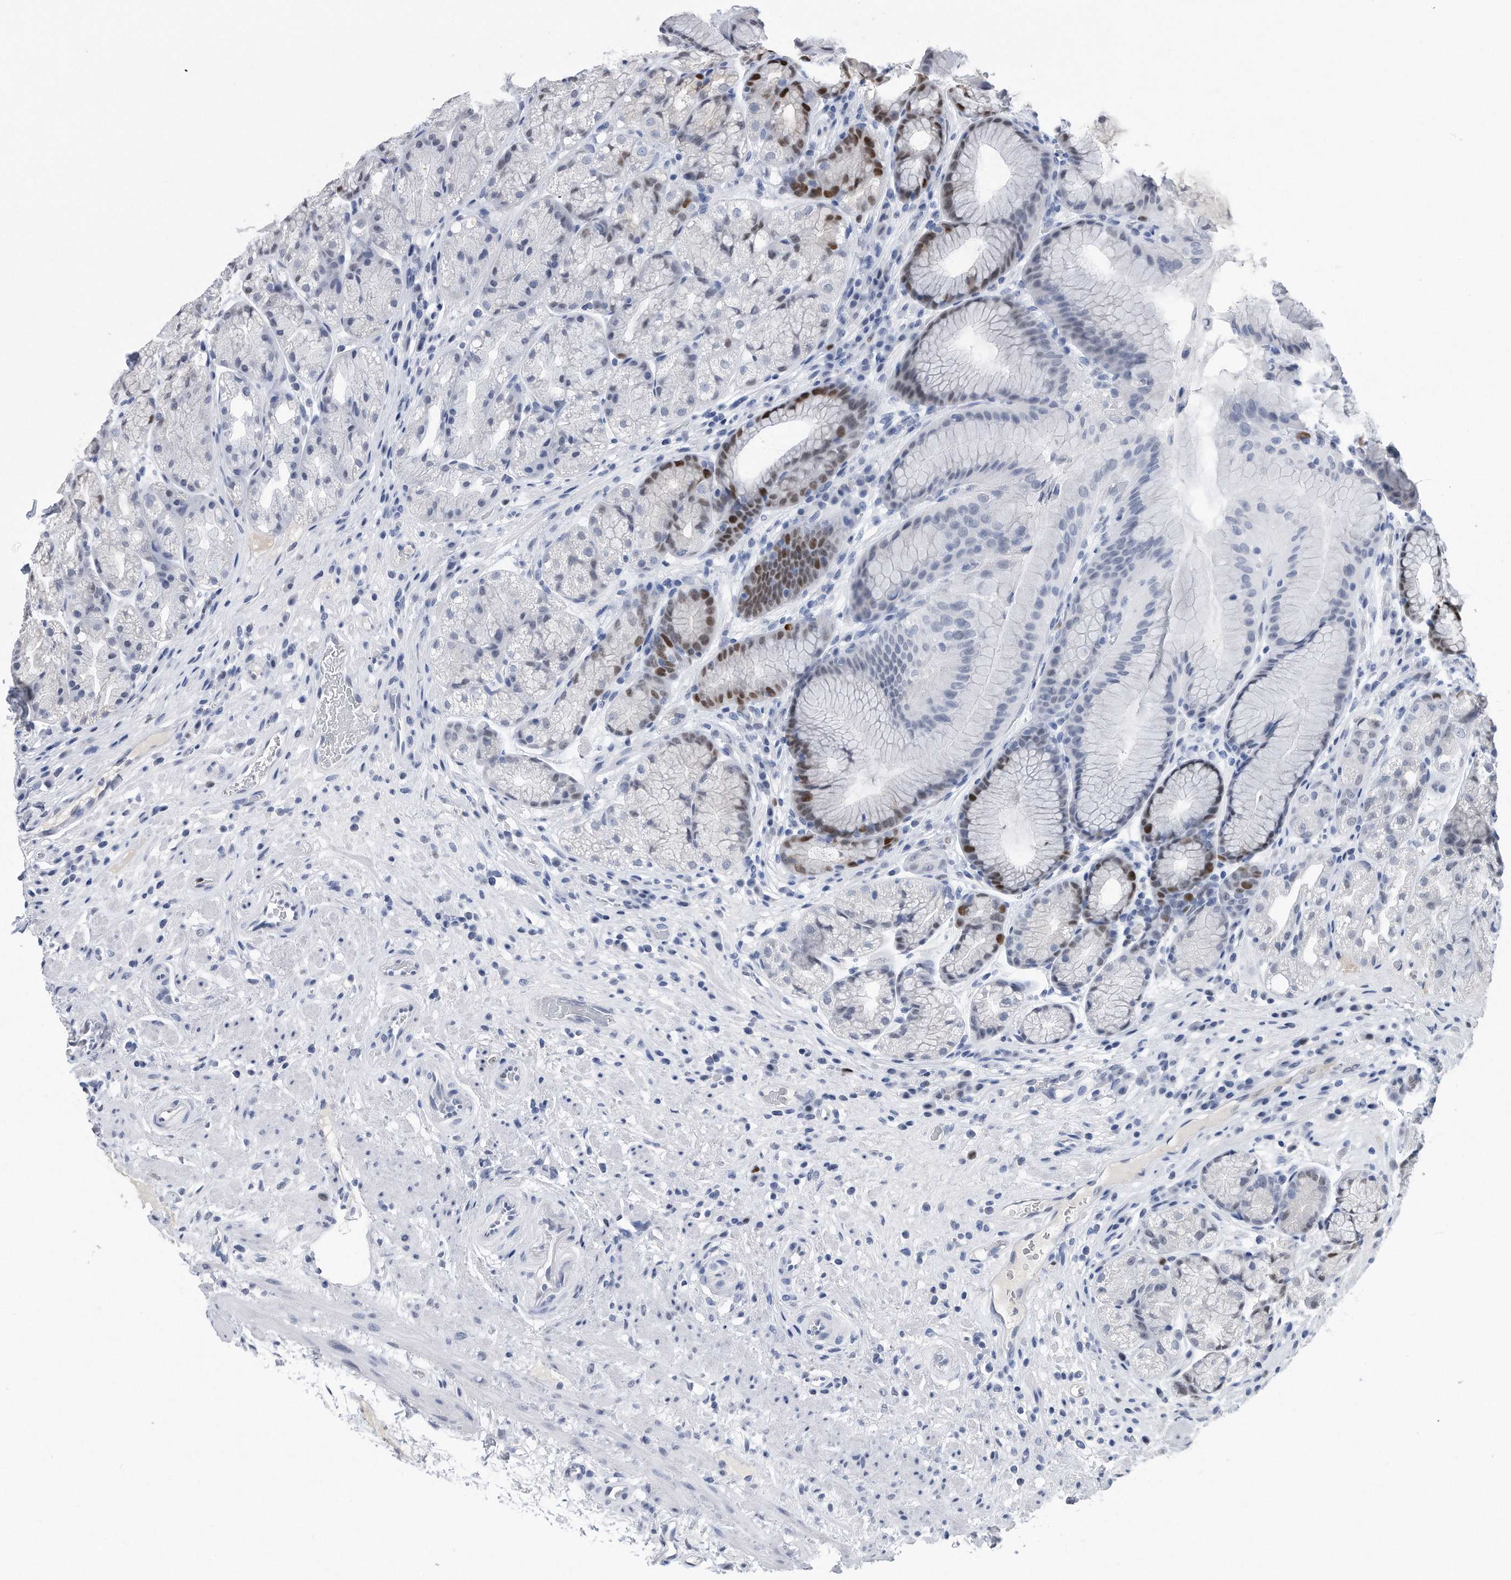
{"staining": {"intensity": "moderate", "quantity": "<25%", "location": "nuclear"}, "tissue": "stomach", "cell_type": "Glandular cells", "image_type": "normal", "snomed": [{"axis": "morphology", "description": "Normal tissue, NOS"}, {"axis": "topography", "description": "Stomach"}], "caption": "Protein analysis of normal stomach shows moderate nuclear staining in about <25% of glandular cells.", "gene": "PCNA", "patient": {"sex": "male", "age": 57}}